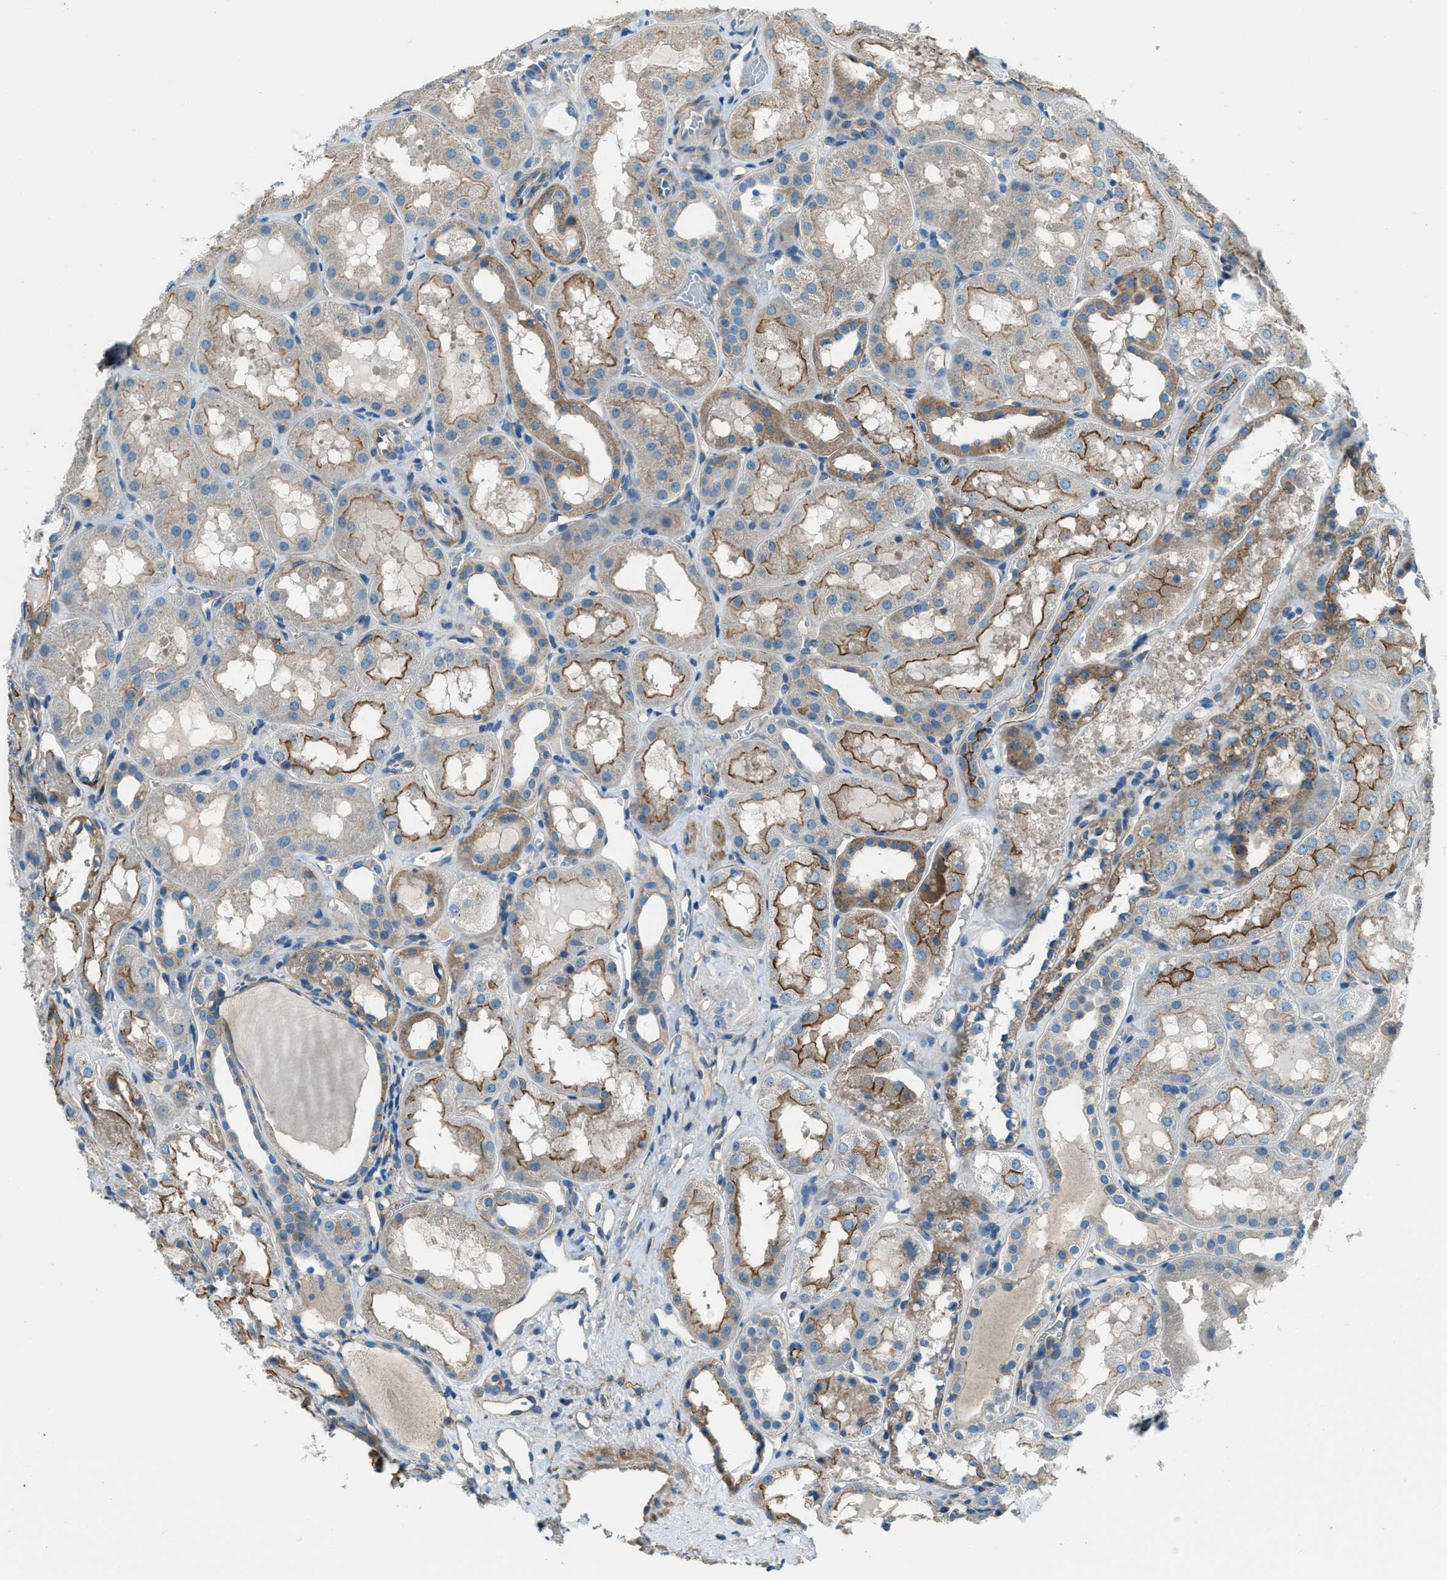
{"staining": {"intensity": "negative", "quantity": "none", "location": "none"}, "tissue": "kidney", "cell_type": "Cells in glomeruli", "image_type": "normal", "snomed": [{"axis": "morphology", "description": "Normal tissue, NOS"}, {"axis": "topography", "description": "Kidney"}, {"axis": "topography", "description": "Urinary bladder"}], "caption": "Immunohistochemistry (IHC) image of benign kidney stained for a protein (brown), which shows no expression in cells in glomeruli. (DAB (3,3'-diaminobenzidine) immunohistochemistry visualized using brightfield microscopy, high magnification).", "gene": "SVIL", "patient": {"sex": "male", "age": 16}}